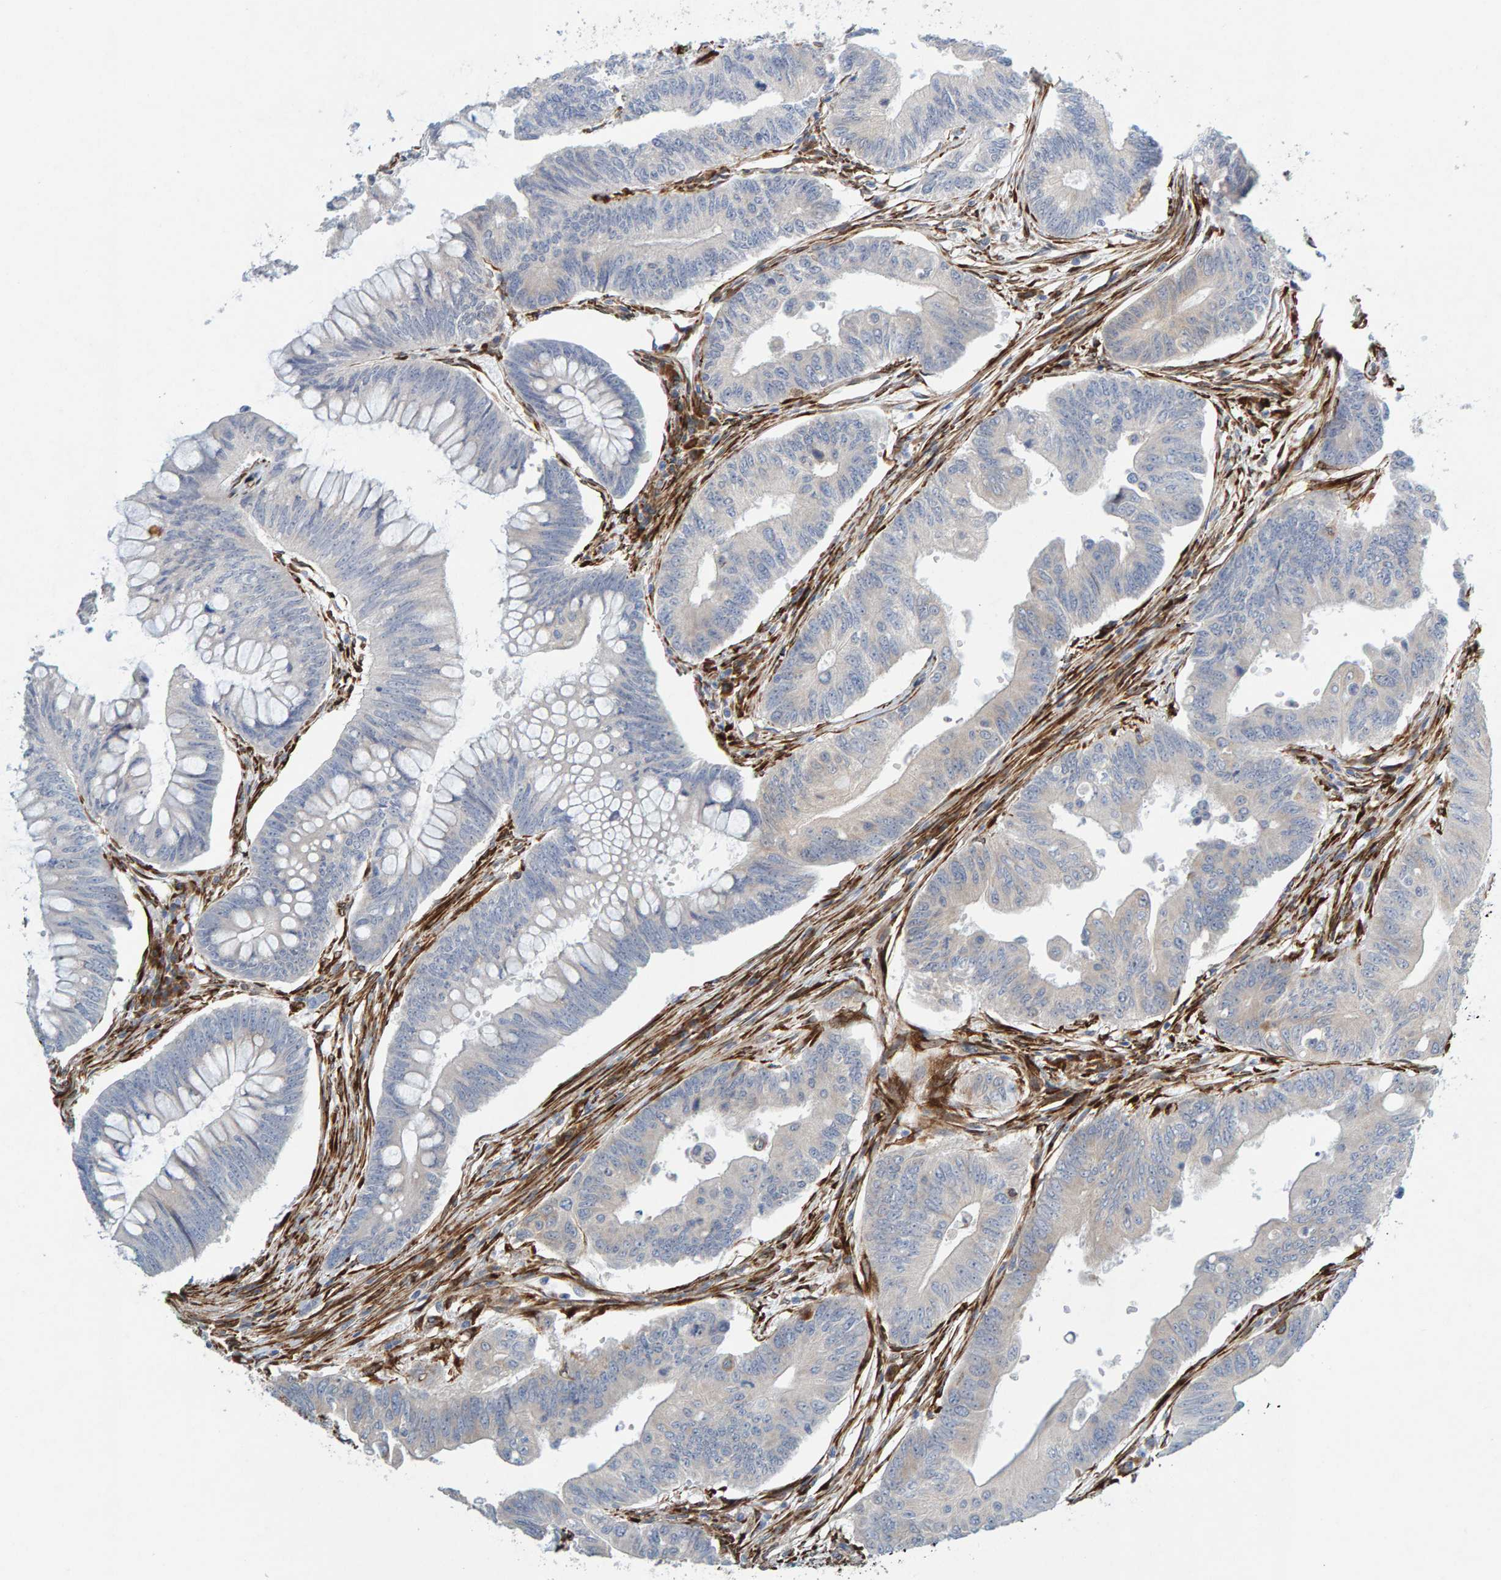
{"staining": {"intensity": "weak", "quantity": "<25%", "location": "cytoplasmic/membranous"}, "tissue": "colorectal cancer", "cell_type": "Tumor cells", "image_type": "cancer", "snomed": [{"axis": "morphology", "description": "Adenoma, NOS"}, {"axis": "morphology", "description": "Adenocarcinoma, NOS"}, {"axis": "topography", "description": "Colon"}], "caption": "Colorectal adenocarcinoma was stained to show a protein in brown. There is no significant staining in tumor cells.", "gene": "MMP16", "patient": {"sex": "male", "age": 79}}